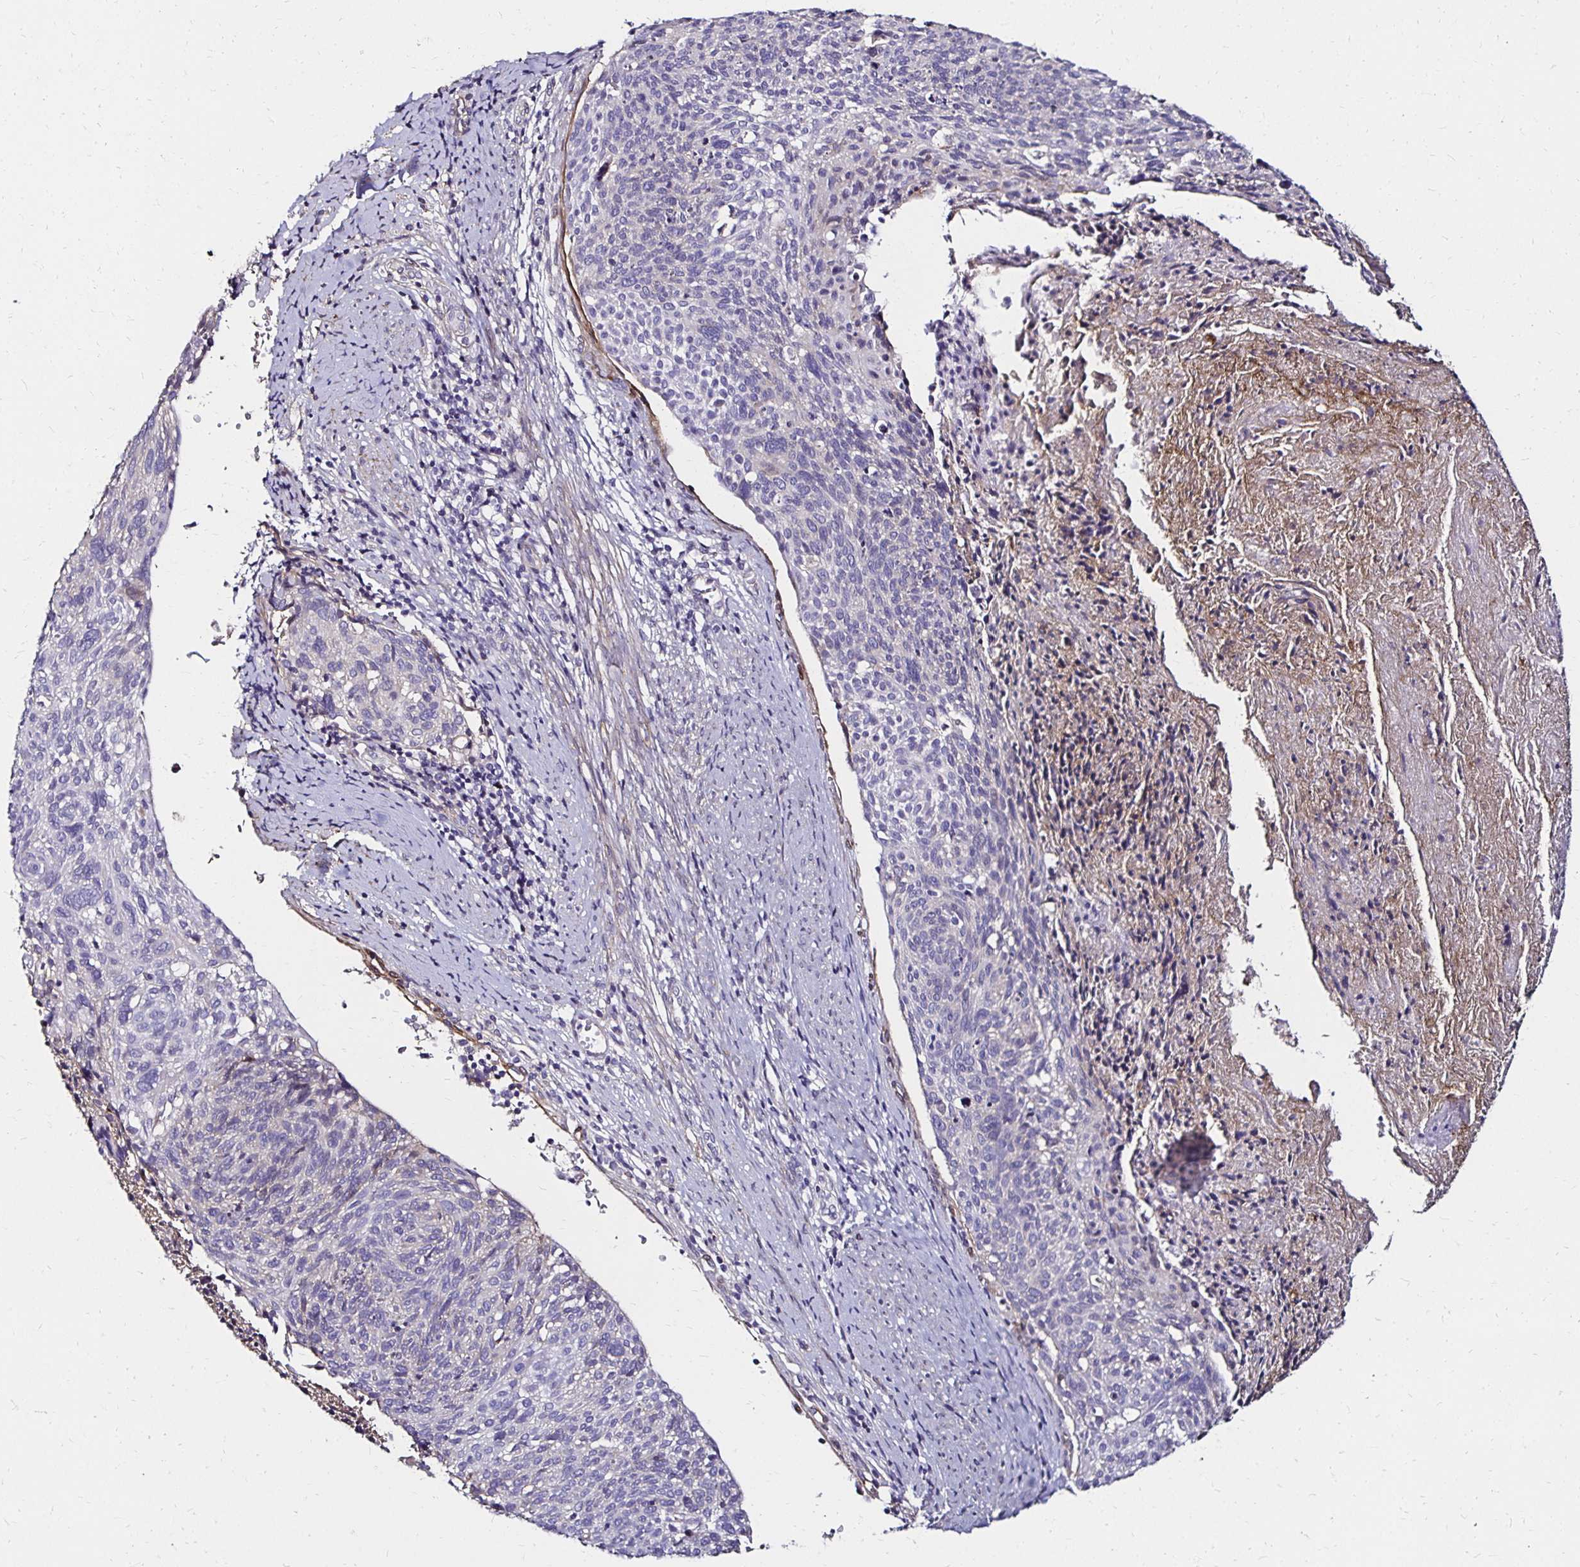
{"staining": {"intensity": "negative", "quantity": "none", "location": "none"}, "tissue": "cervical cancer", "cell_type": "Tumor cells", "image_type": "cancer", "snomed": [{"axis": "morphology", "description": "Squamous cell carcinoma, NOS"}, {"axis": "topography", "description": "Cervix"}], "caption": "High magnification brightfield microscopy of squamous cell carcinoma (cervical) stained with DAB (3,3'-diaminobenzidine) (brown) and counterstained with hematoxylin (blue): tumor cells show no significant staining.", "gene": "ITGB1", "patient": {"sex": "female", "age": 49}}